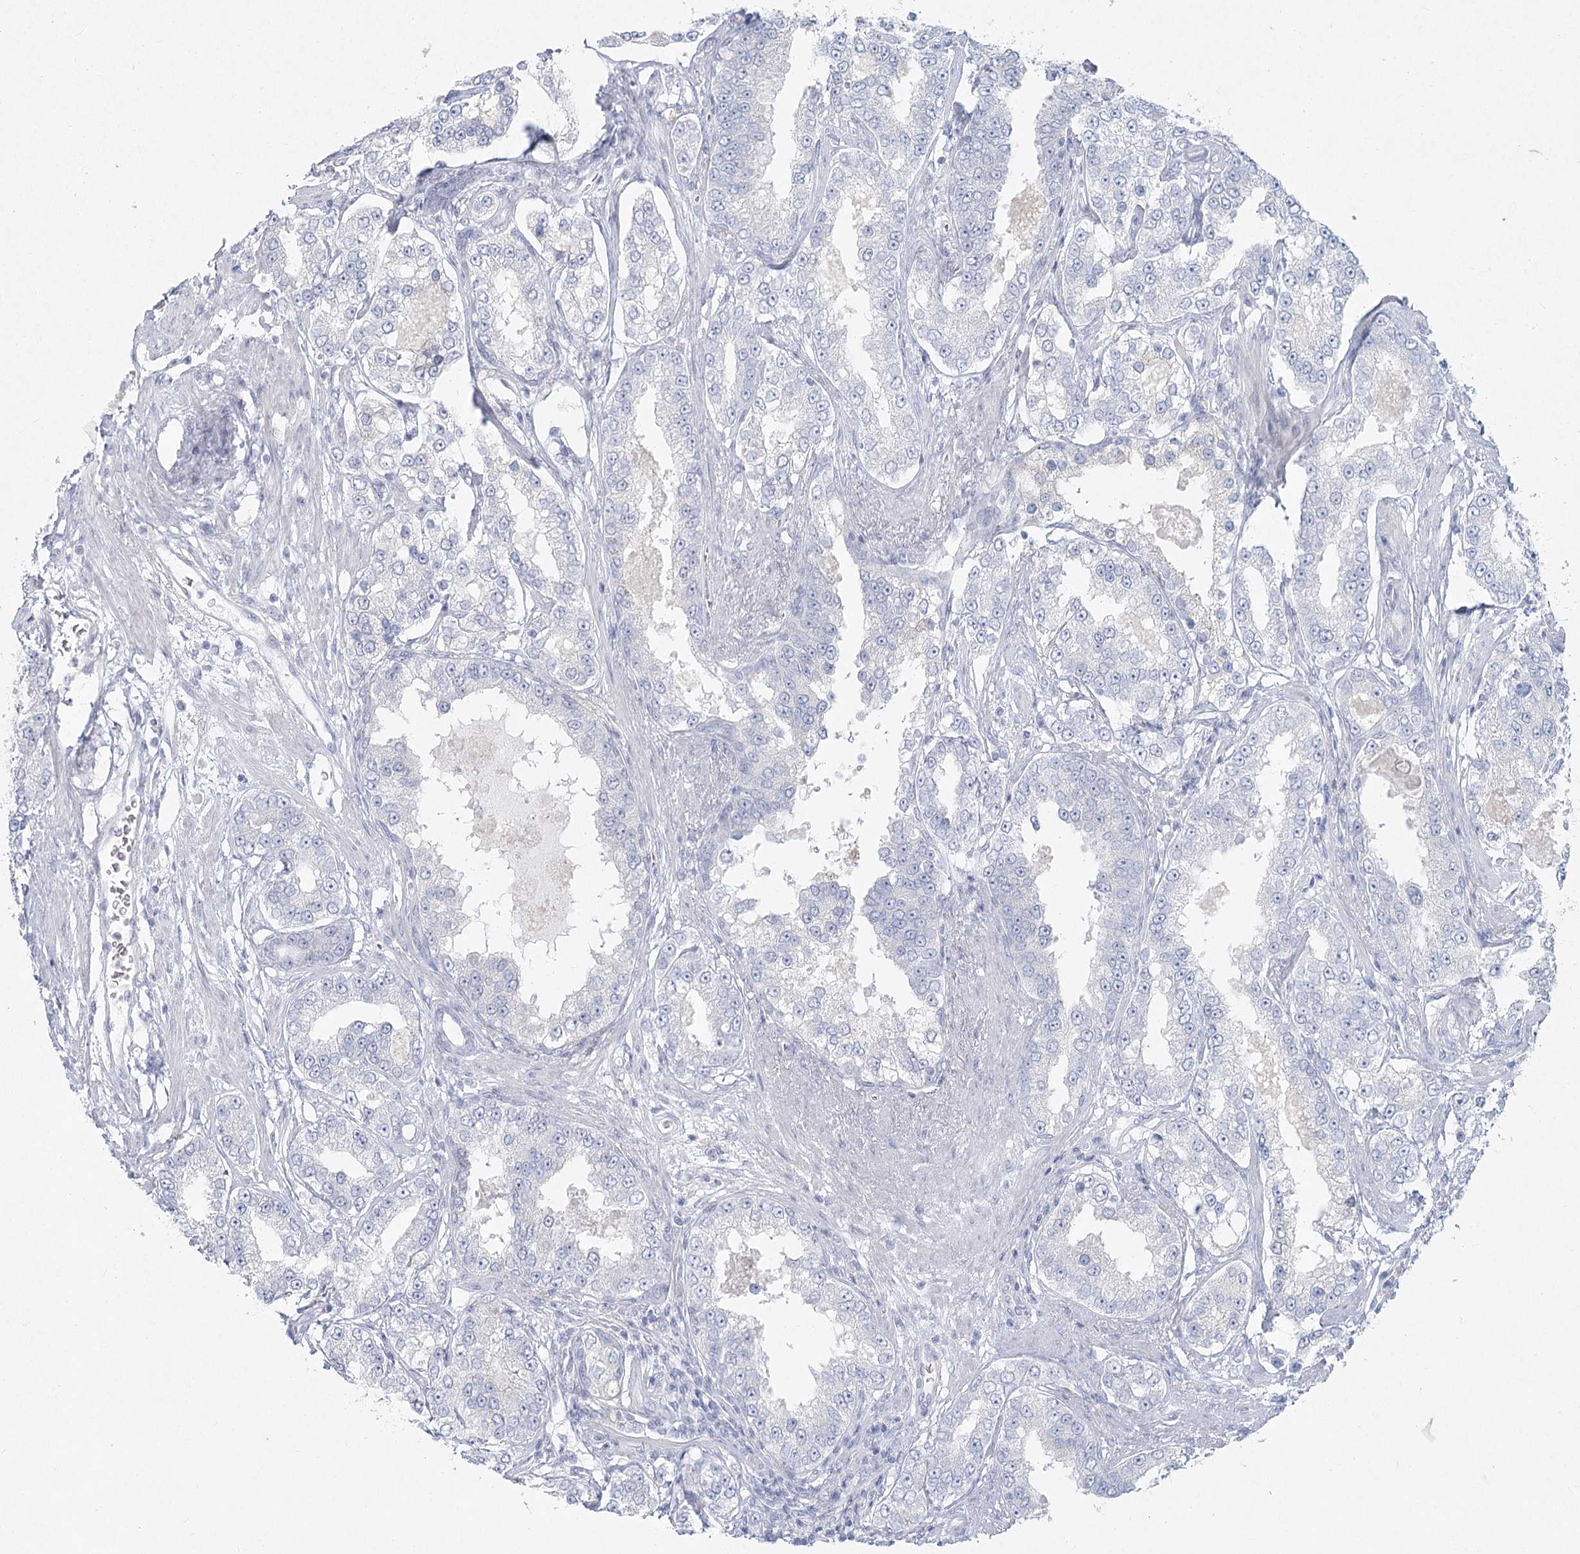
{"staining": {"intensity": "negative", "quantity": "none", "location": "none"}, "tissue": "prostate cancer", "cell_type": "Tumor cells", "image_type": "cancer", "snomed": [{"axis": "morphology", "description": "Normal tissue, NOS"}, {"axis": "morphology", "description": "Adenocarcinoma, High grade"}, {"axis": "topography", "description": "Prostate"}], "caption": "Immunohistochemical staining of prostate cancer demonstrates no significant positivity in tumor cells. (Brightfield microscopy of DAB (3,3'-diaminobenzidine) immunohistochemistry at high magnification).", "gene": "LRP2BP", "patient": {"sex": "male", "age": 83}}